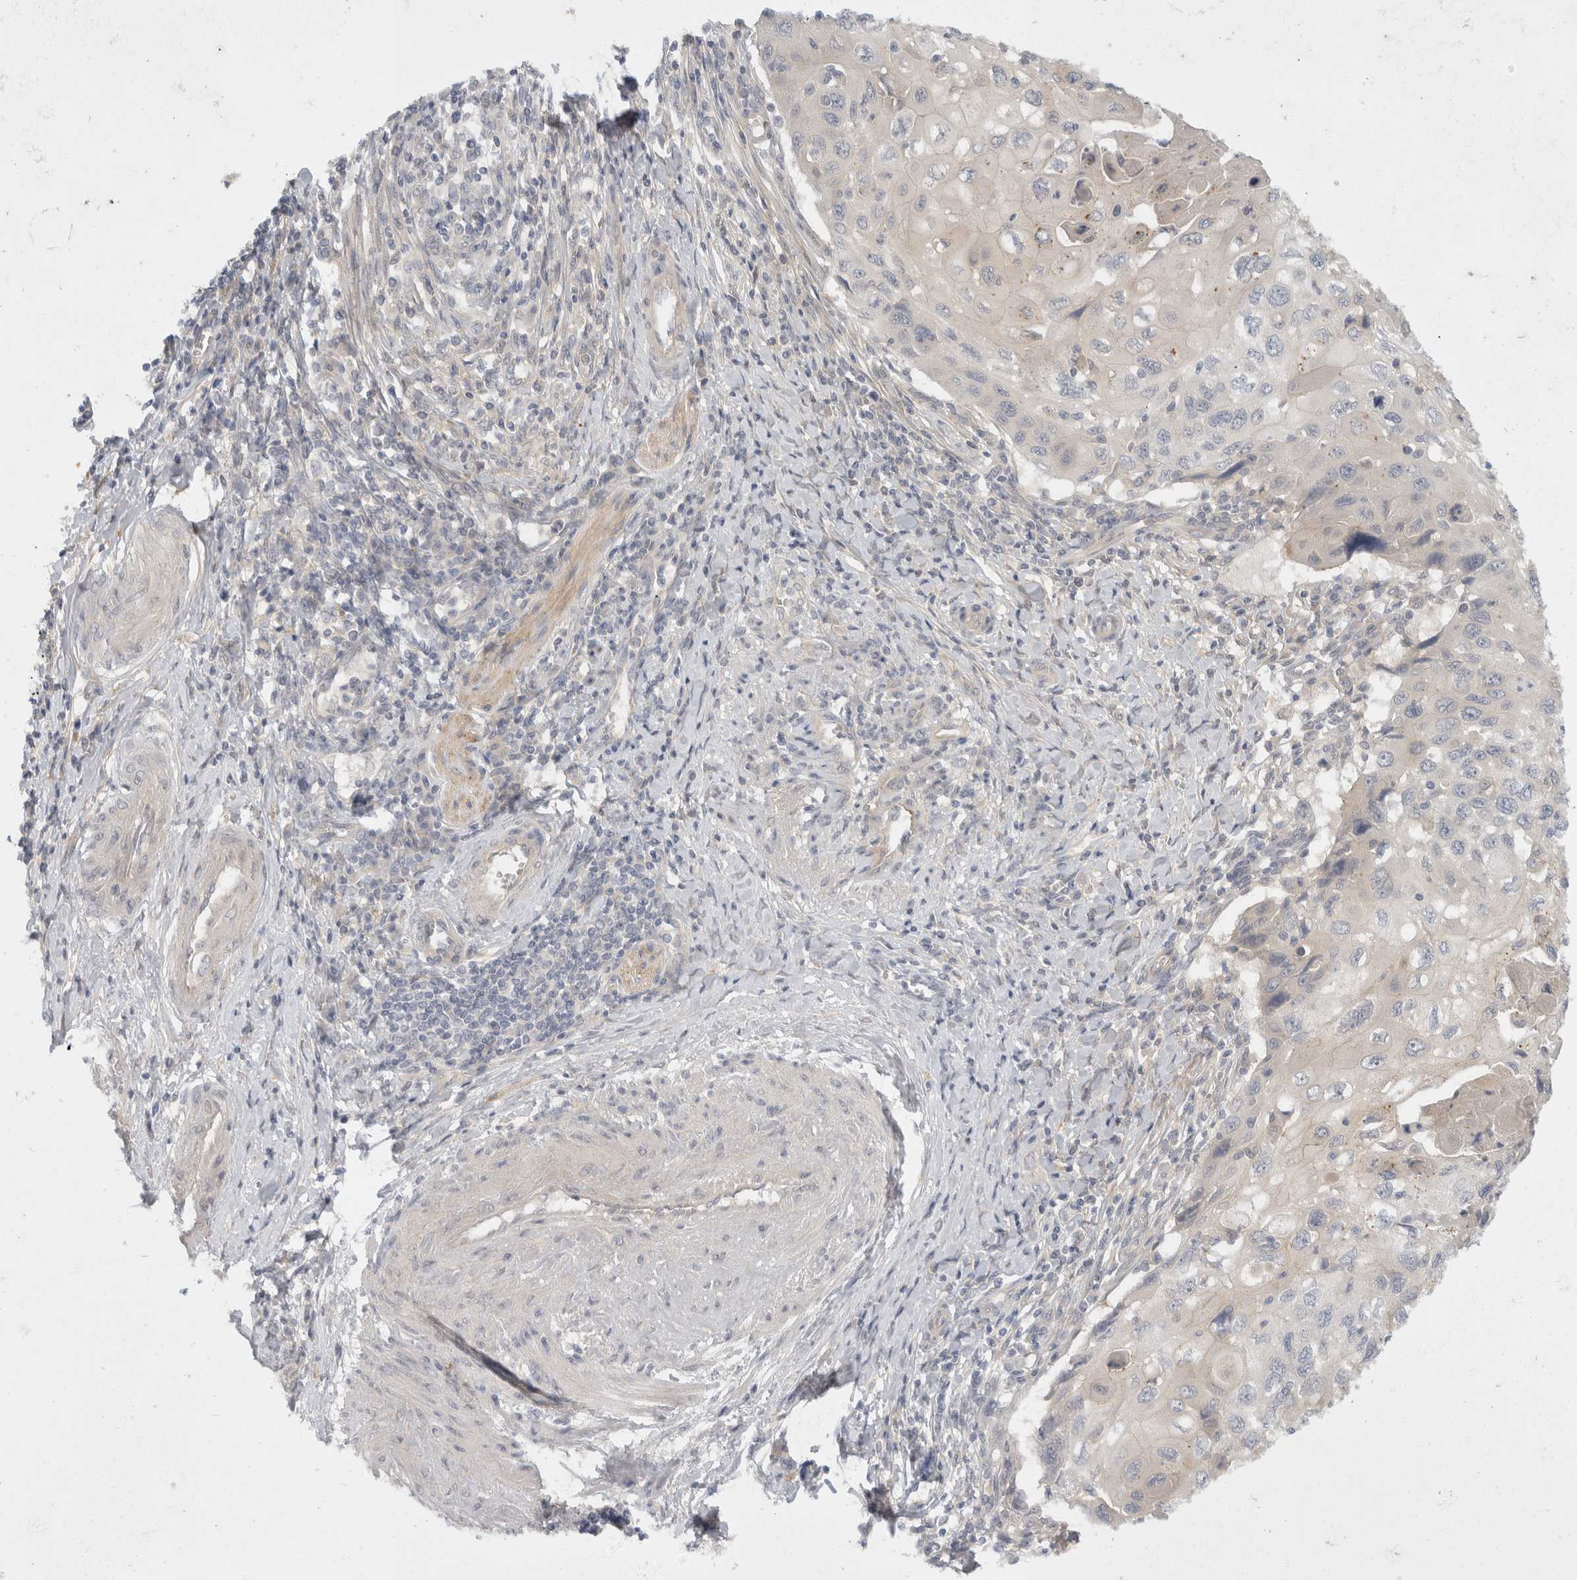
{"staining": {"intensity": "negative", "quantity": "none", "location": "none"}, "tissue": "cervical cancer", "cell_type": "Tumor cells", "image_type": "cancer", "snomed": [{"axis": "morphology", "description": "Squamous cell carcinoma, NOS"}, {"axis": "topography", "description": "Cervix"}], "caption": "Micrograph shows no significant protein staining in tumor cells of cervical squamous cell carcinoma.", "gene": "TOM1L2", "patient": {"sex": "female", "age": 70}}